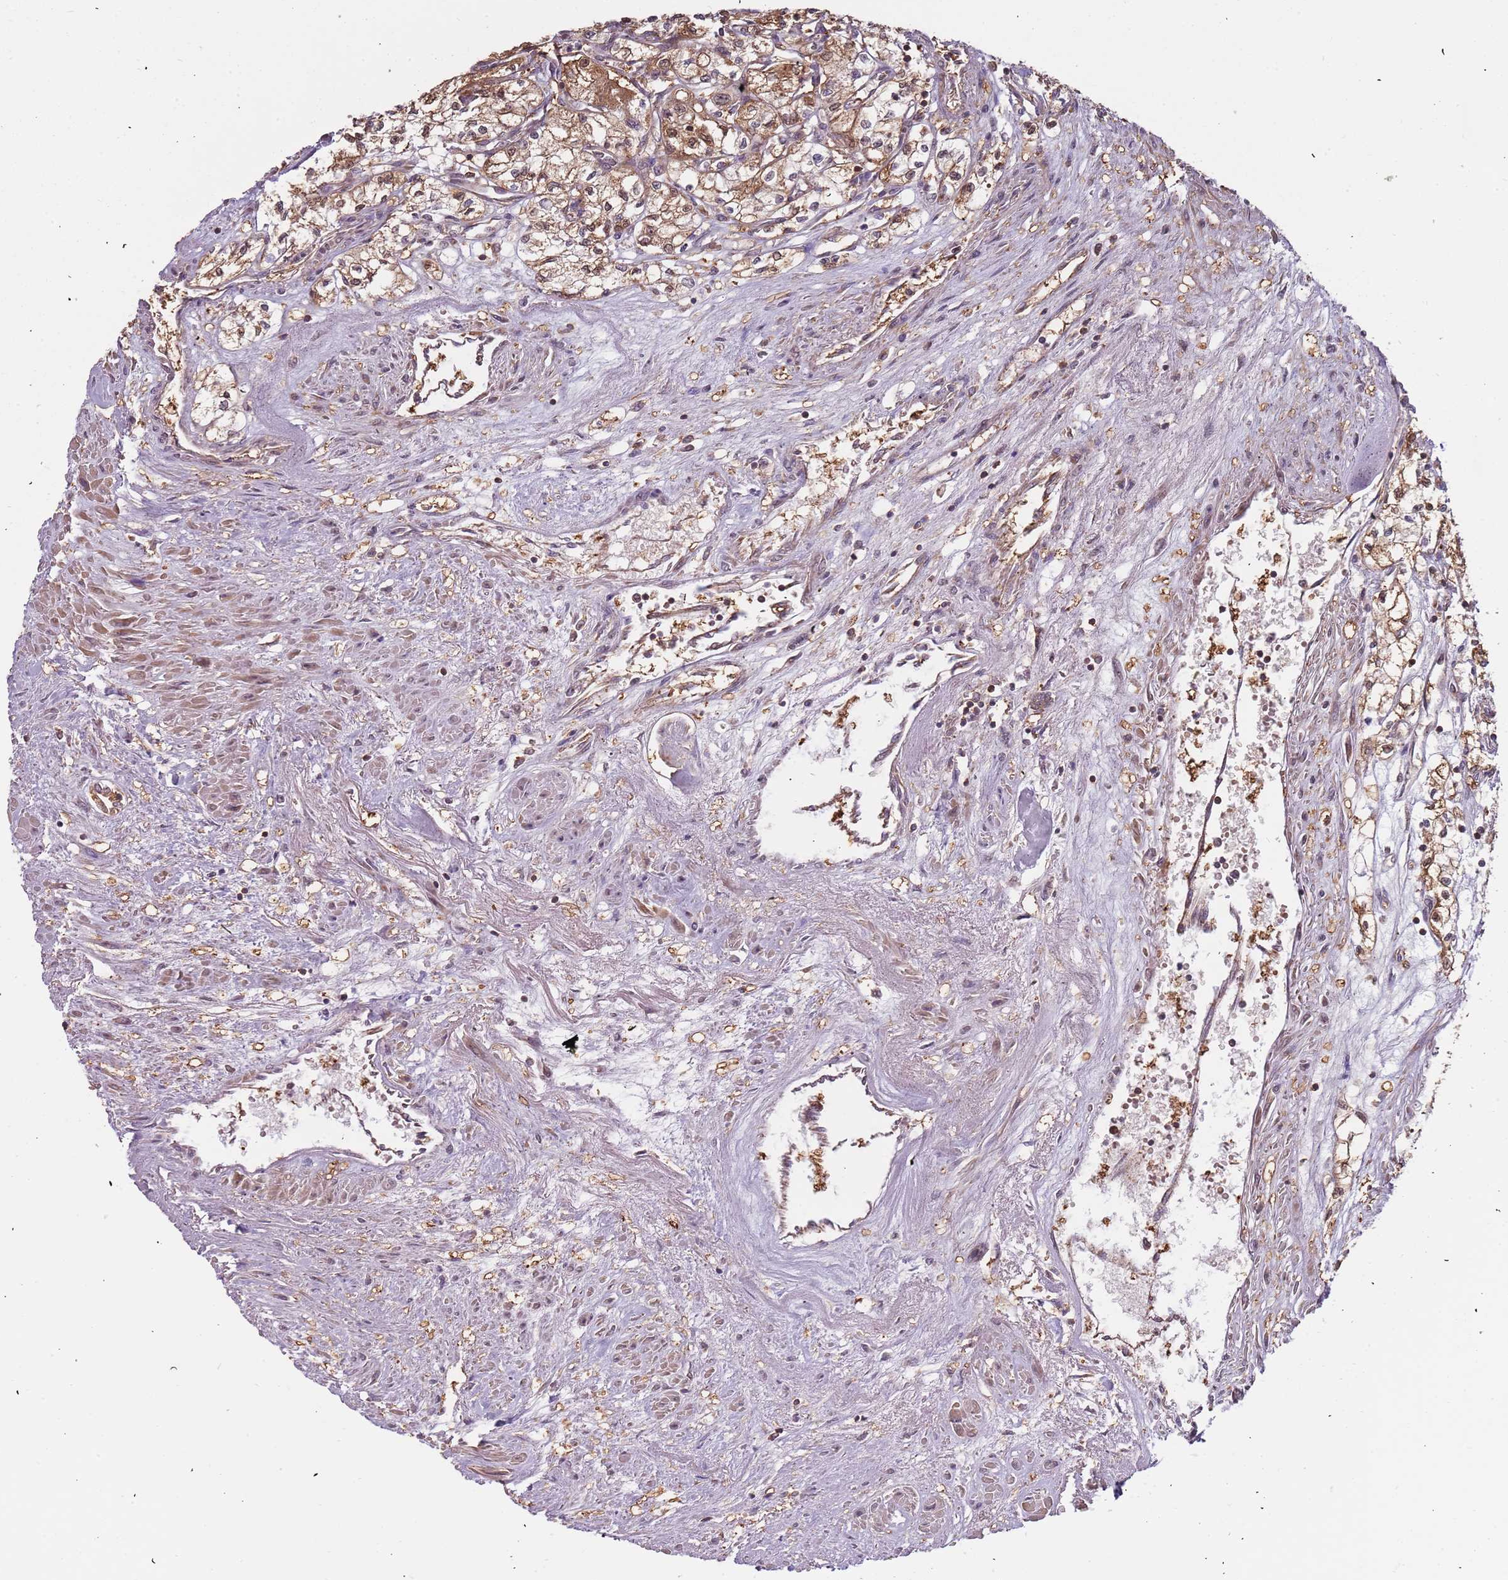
{"staining": {"intensity": "moderate", "quantity": ">75%", "location": "cytoplasmic/membranous,nuclear"}, "tissue": "renal cancer", "cell_type": "Tumor cells", "image_type": "cancer", "snomed": [{"axis": "morphology", "description": "Adenocarcinoma, NOS"}, {"axis": "topography", "description": "Kidney"}], "caption": "Human adenocarcinoma (renal) stained for a protein (brown) shows moderate cytoplasmic/membranous and nuclear positive positivity in about >75% of tumor cells.", "gene": "IL17RD", "patient": {"sex": "male", "age": 59}}